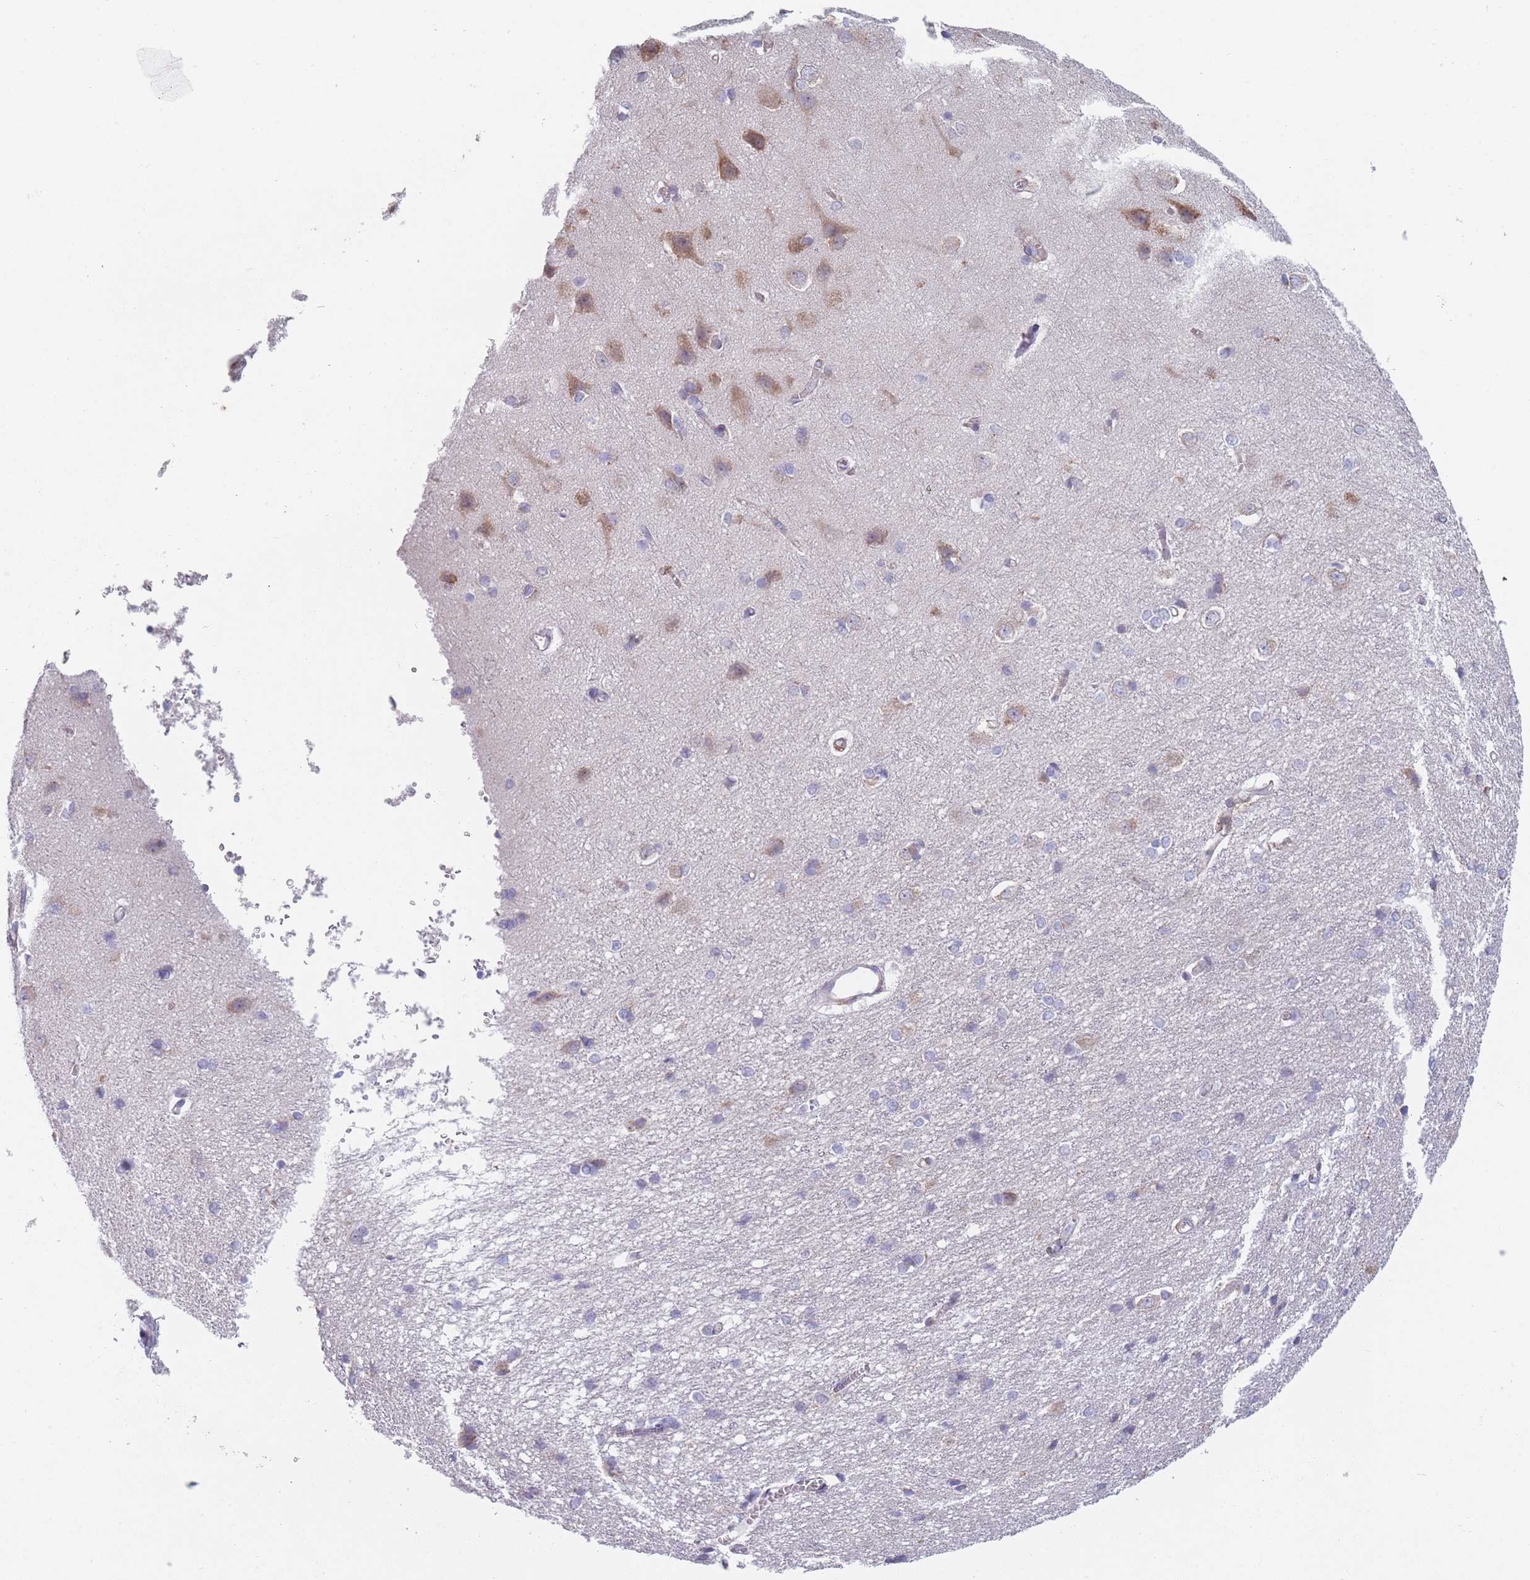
{"staining": {"intensity": "negative", "quantity": "none", "location": "none"}, "tissue": "cerebral cortex", "cell_type": "Endothelial cells", "image_type": "normal", "snomed": [{"axis": "morphology", "description": "Normal tissue, NOS"}, {"axis": "topography", "description": "Cerebral cortex"}], "caption": "A micrograph of human cerebral cortex is negative for staining in endothelial cells. Nuclei are stained in blue.", "gene": "OR7C2", "patient": {"sex": "male", "age": 37}}